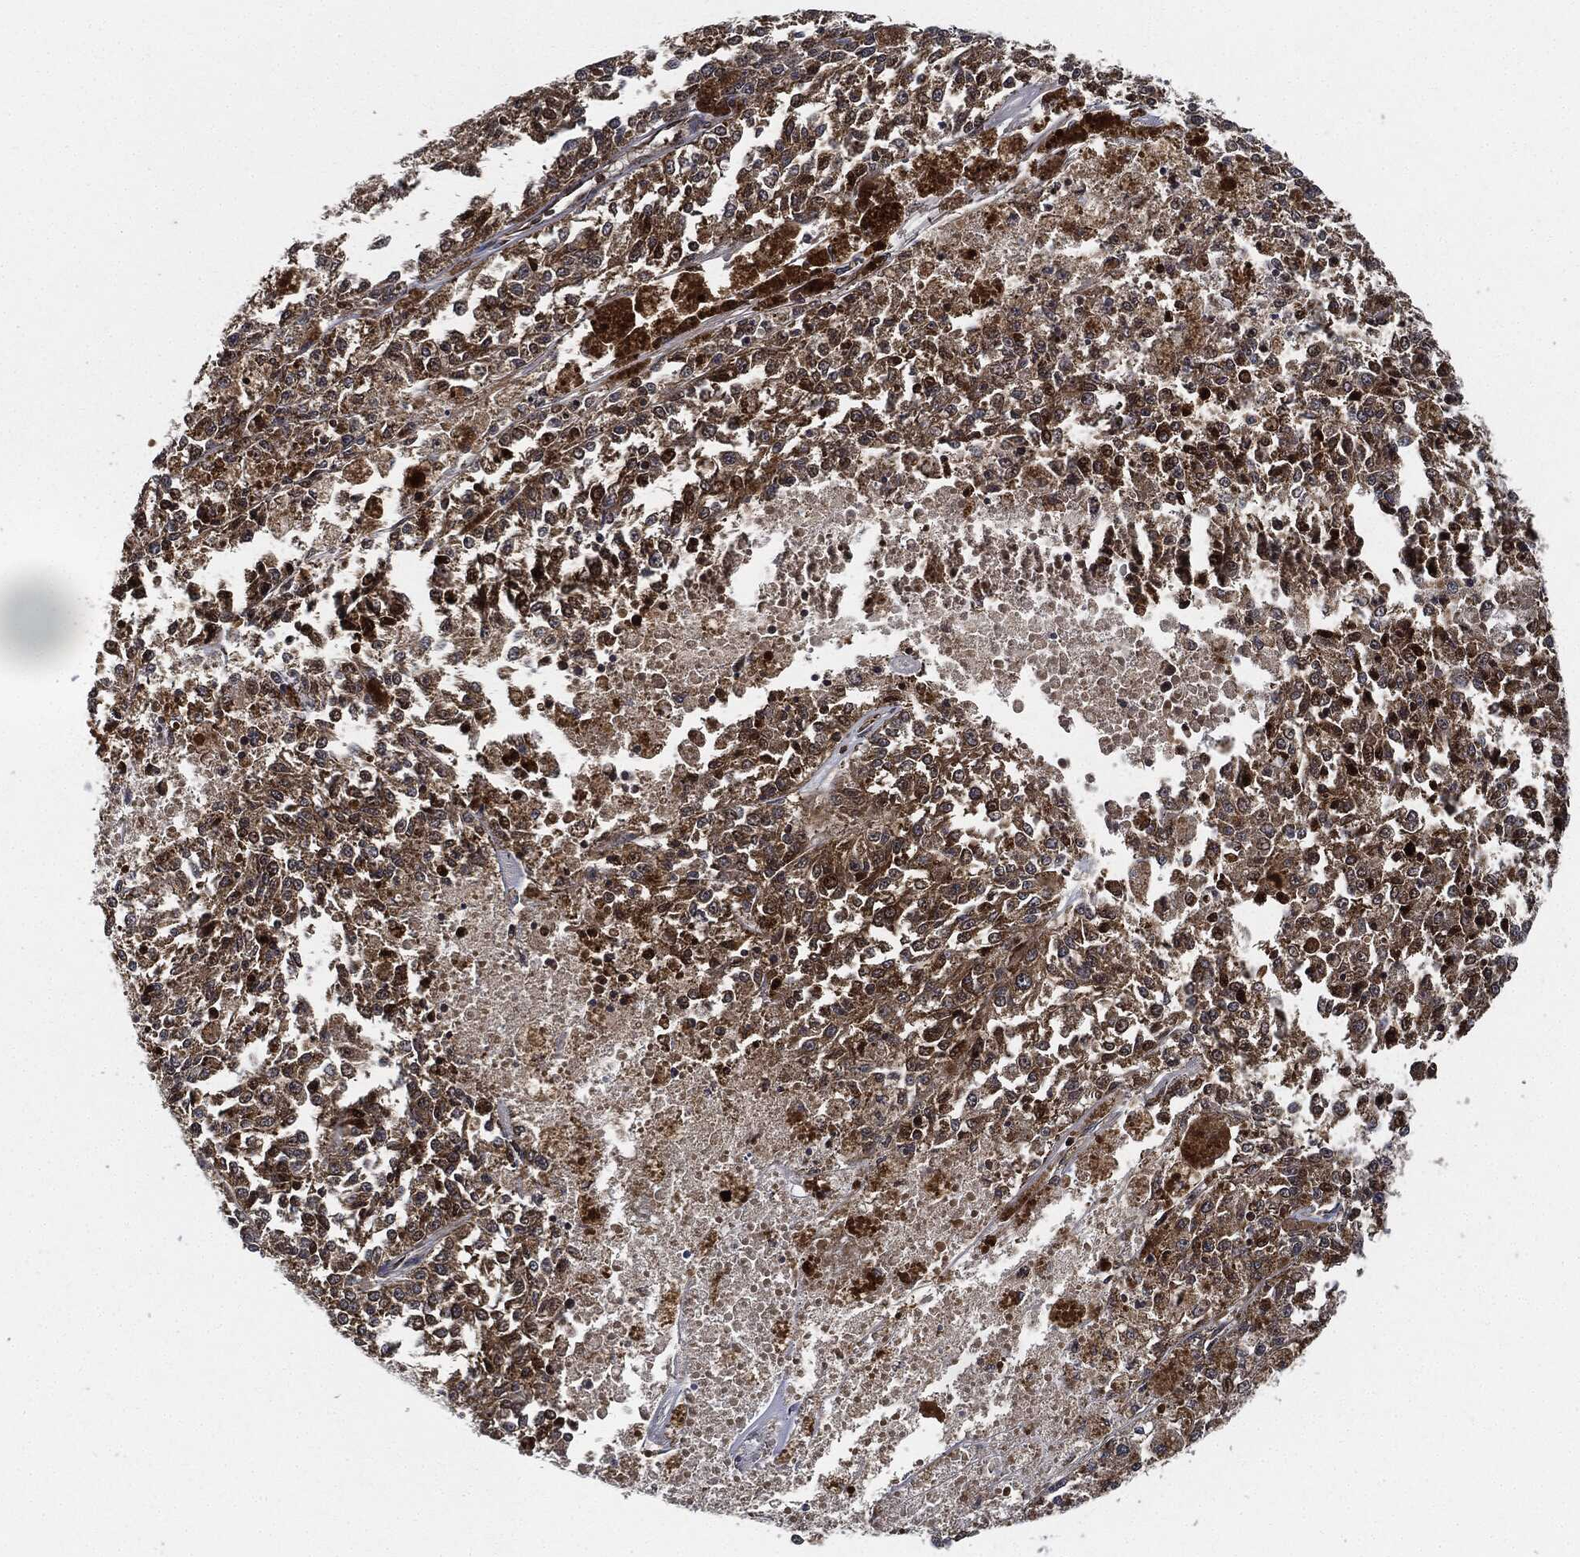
{"staining": {"intensity": "moderate", "quantity": ">75%", "location": "cytoplasmic/membranous"}, "tissue": "melanoma", "cell_type": "Tumor cells", "image_type": "cancer", "snomed": [{"axis": "morphology", "description": "Malignant melanoma, Metastatic site"}, {"axis": "topography", "description": "Lymph node"}], "caption": "A photomicrograph showing moderate cytoplasmic/membranous positivity in approximately >75% of tumor cells in melanoma, as visualized by brown immunohistochemical staining.", "gene": "RNASEL", "patient": {"sex": "female", "age": 64}}